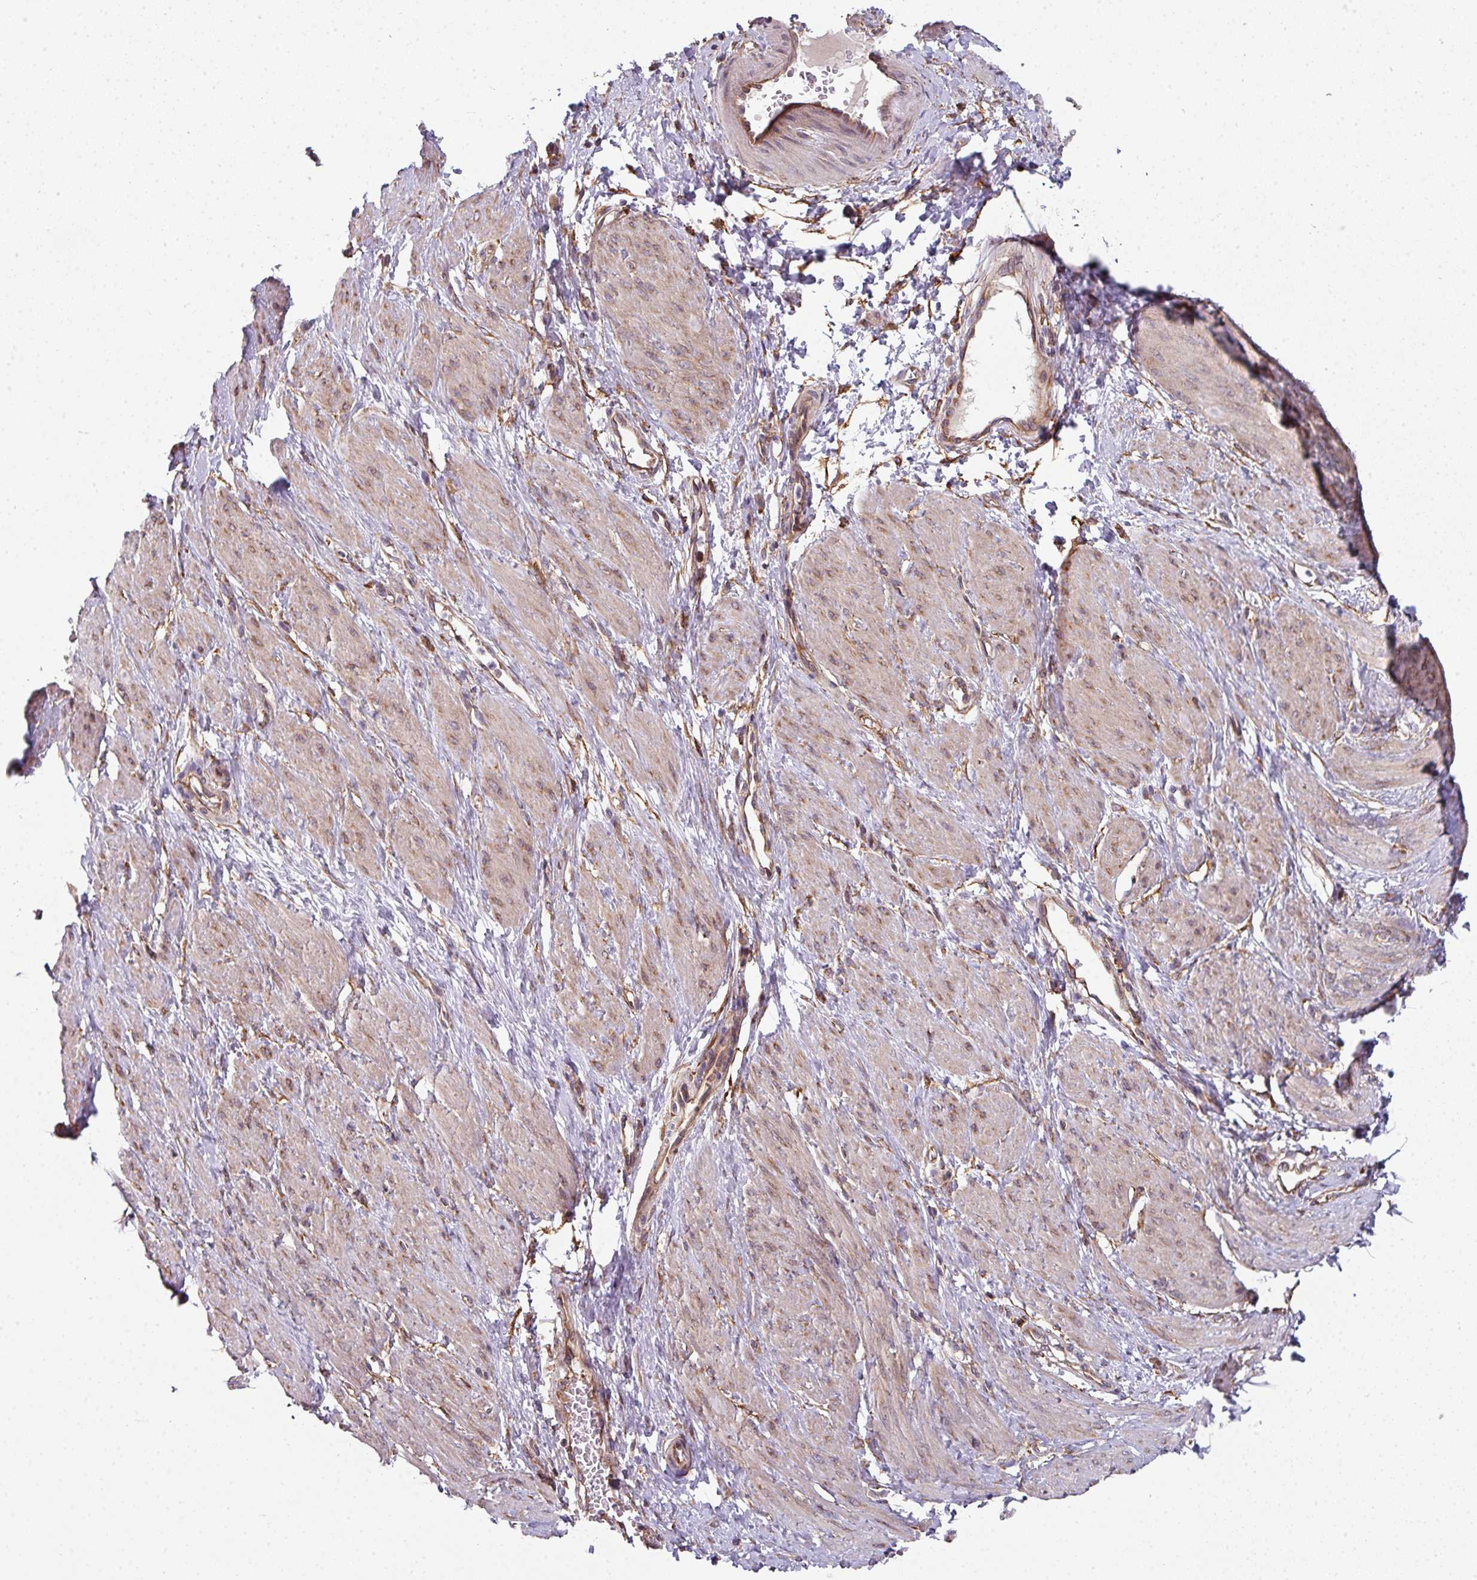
{"staining": {"intensity": "weak", "quantity": "25%-75%", "location": "cytoplasmic/membranous"}, "tissue": "smooth muscle", "cell_type": "Smooth muscle cells", "image_type": "normal", "snomed": [{"axis": "morphology", "description": "Normal tissue, NOS"}, {"axis": "topography", "description": "Smooth muscle"}, {"axis": "topography", "description": "Uterus"}], "caption": "Protein positivity by immunohistochemistry (IHC) exhibits weak cytoplasmic/membranous expression in approximately 25%-75% of smooth muscle cells in unremarkable smooth muscle. (IHC, brightfield microscopy, high magnification).", "gene": "FAT4", "patient": {"sex": "female", "age": 39}}